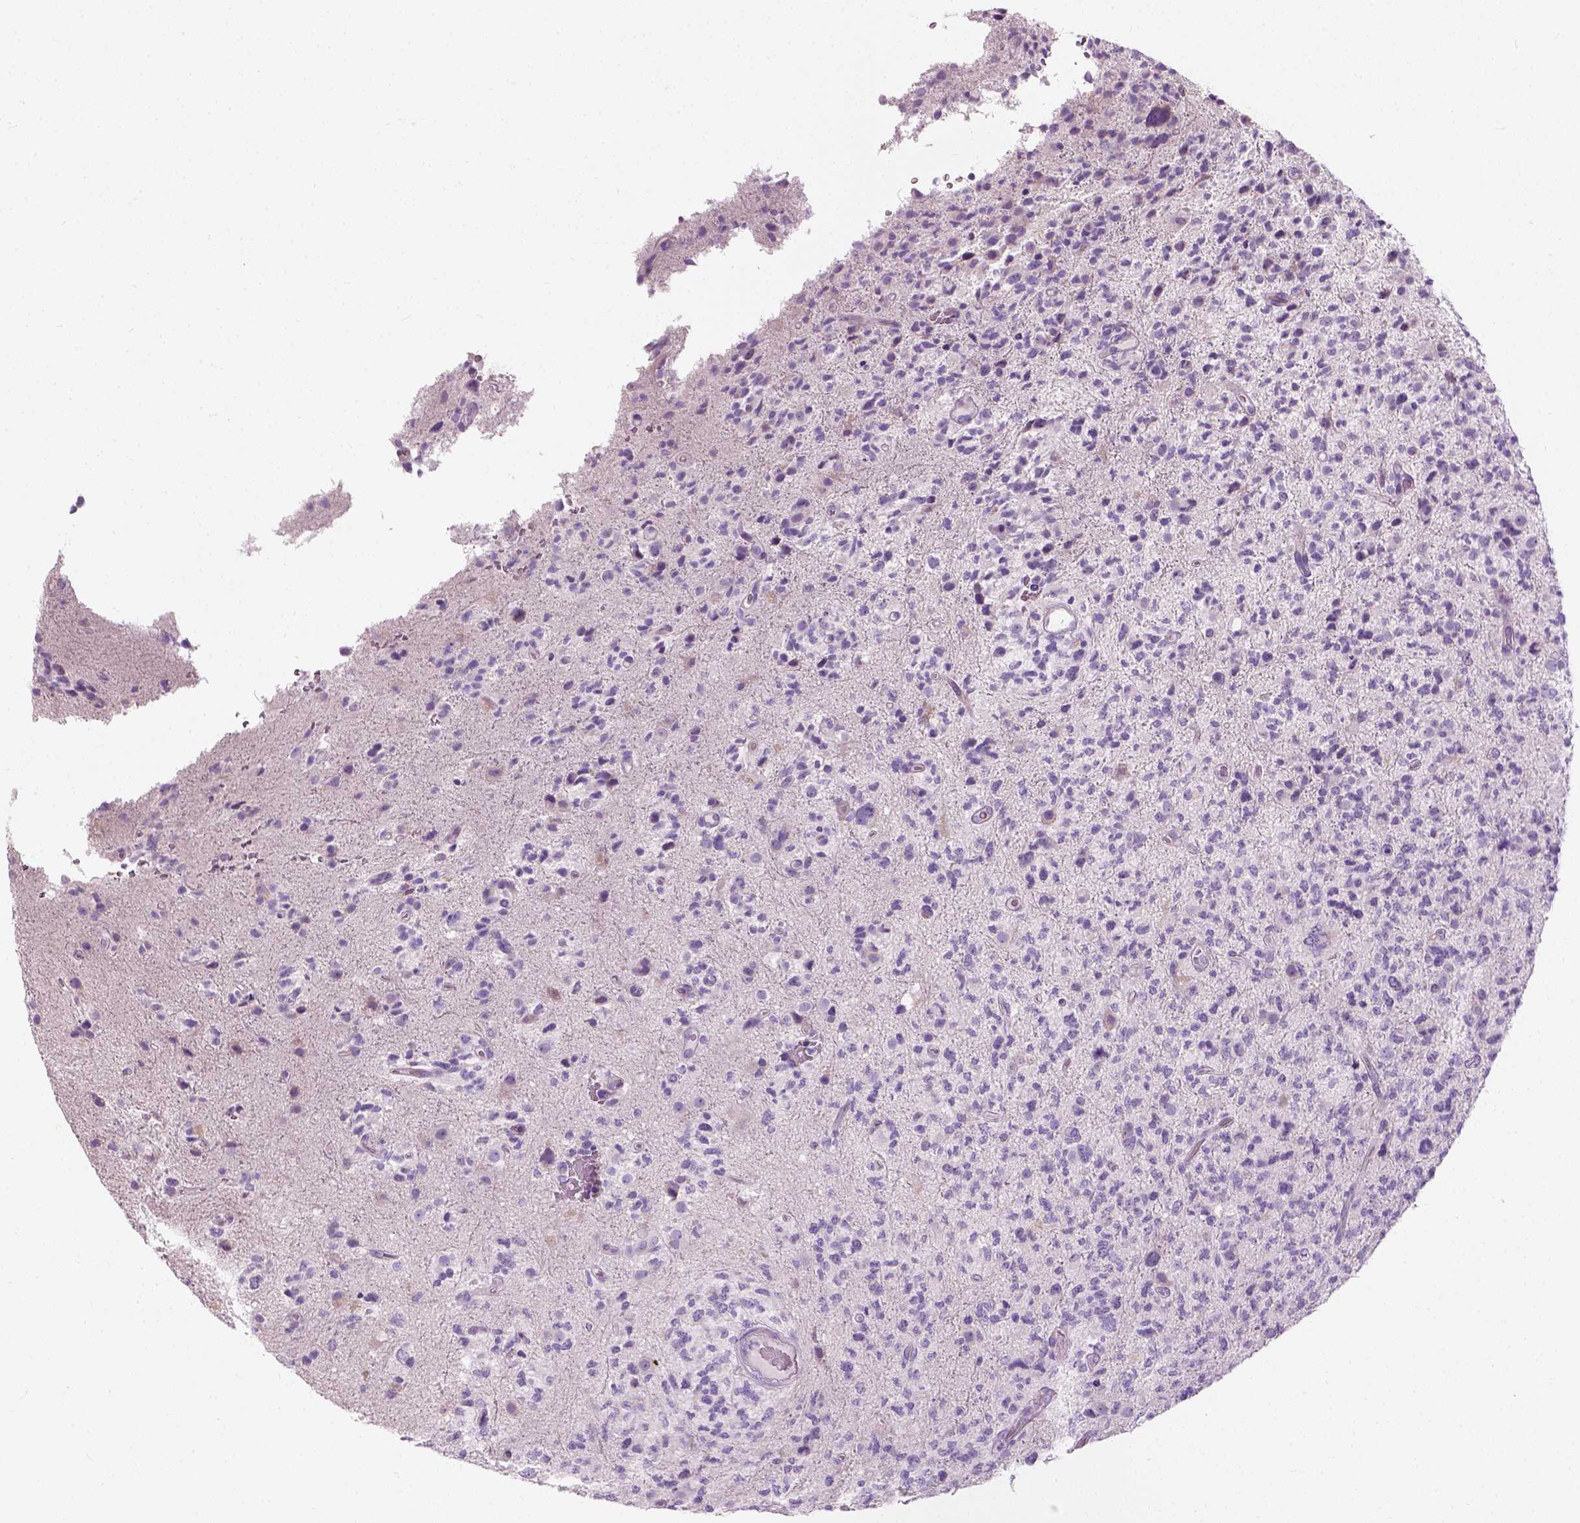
{"staining": {"intensity": "negative", "quantity": "none", "location": "none"}, "tissue": "glioma", "cell_type": "Tumor cells", "image_type": "cancer", "snomed": [{"axis": "morphology", "description": "Glioma, malignant, High grade"}, {"axis": "topography", "description": "Brain"}], "caption": "An image of malignant glioma (high-grade) stained for a protein demonstrates no brown staining in tumor cells.", "gene": "TRIM72", "patient": {"sex": "female", "age": 71}}